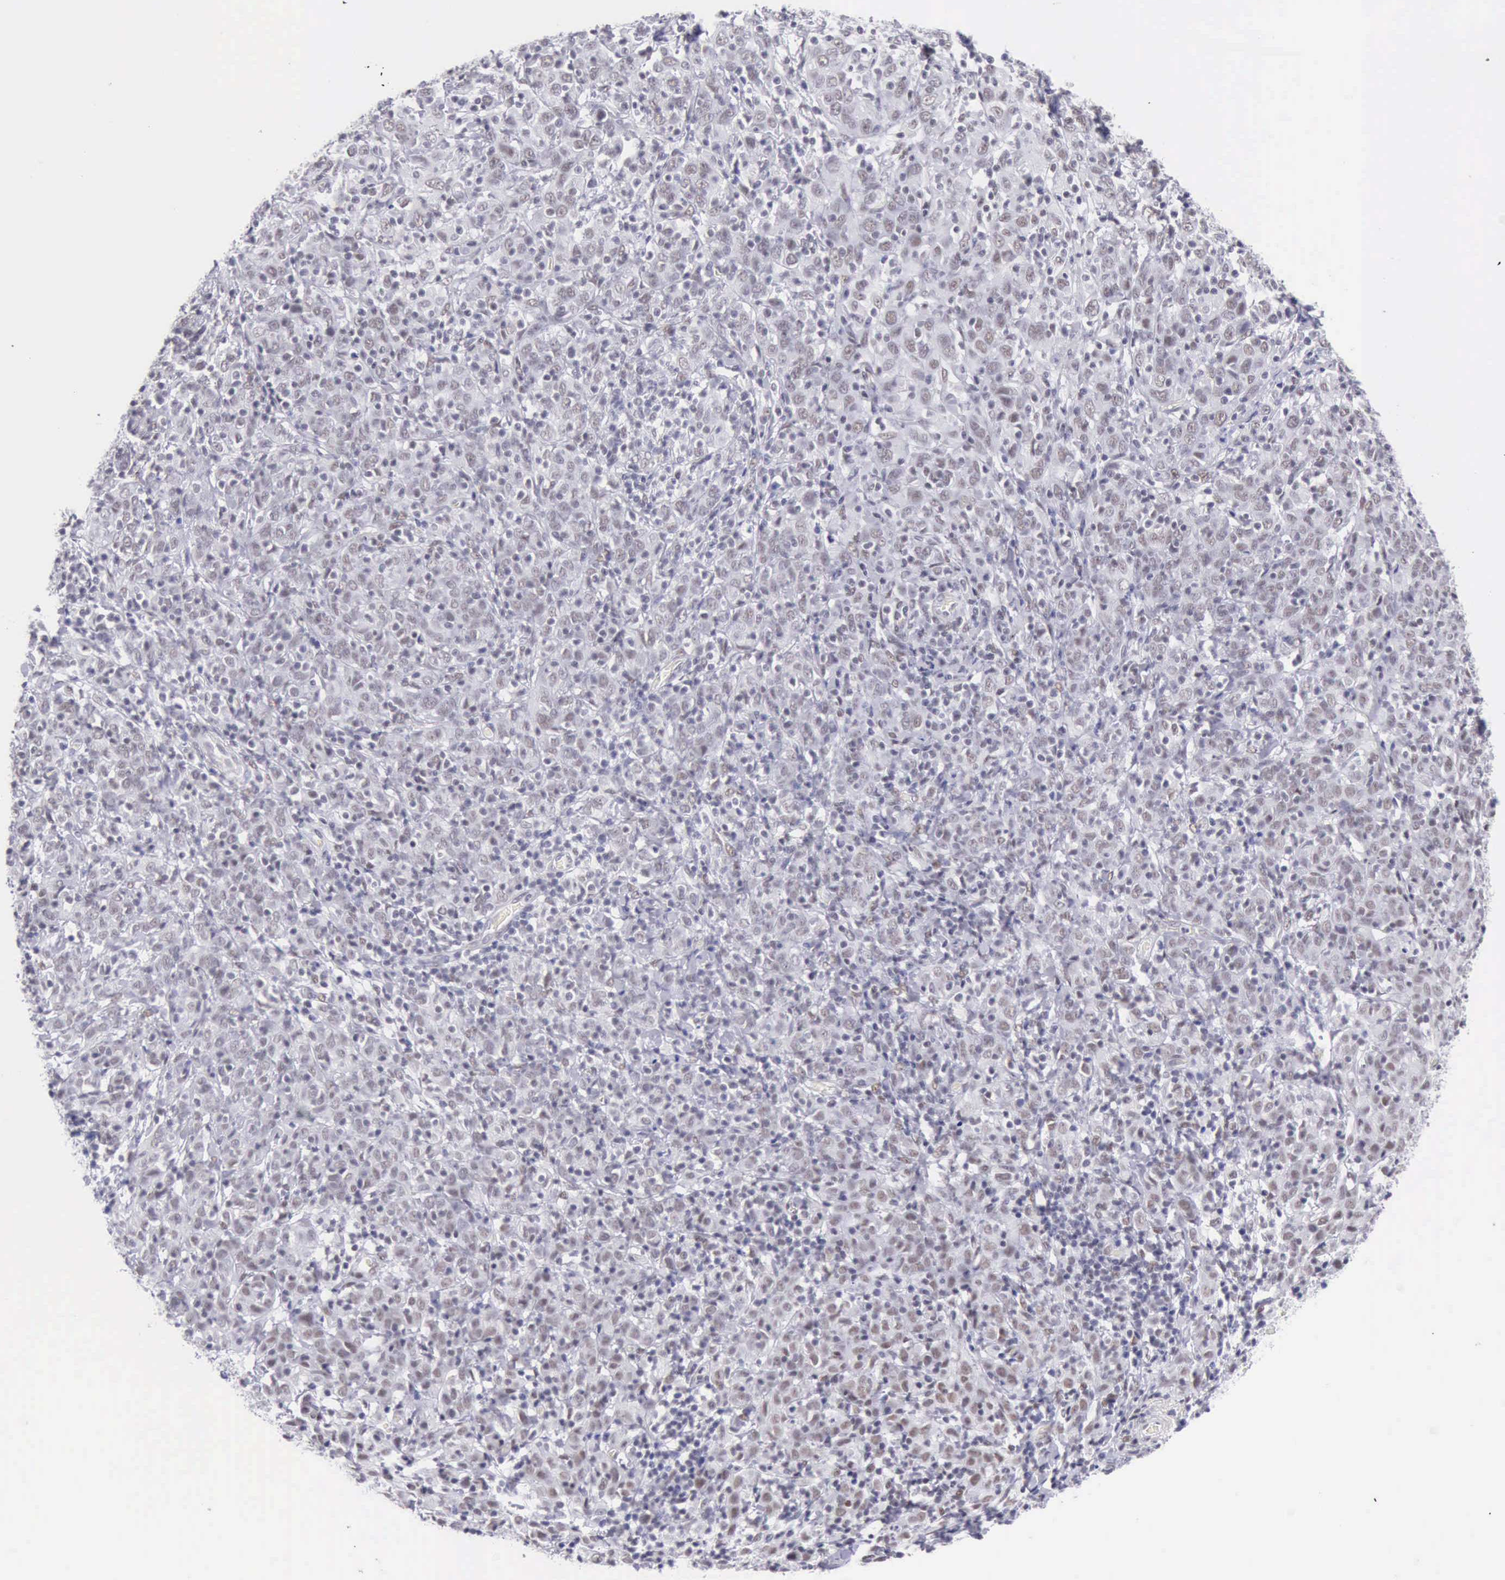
{"staining": {"intensity": "weak", "quantity": "25%-75%", "location": "nuclear"}, "tissue": "cervical cancer", "cell_type": "Tumor cells", "image_type": "cancer", "snomed": [{"axis": "morphology", "description": "Normal tissue, NOS"}, {"axis": "morphology", "description": "Squamous cell carcinoma, NOS"}, {"axis": "topography", "description": "Cervix"}], "caption": "The immunohistochemical stain shows weak nuclear positivity in tumor cells of squamous cell carcinoma (cervical) tissue.", "gene": "EP300", "patient": {"sex": "female", "age": 67}}